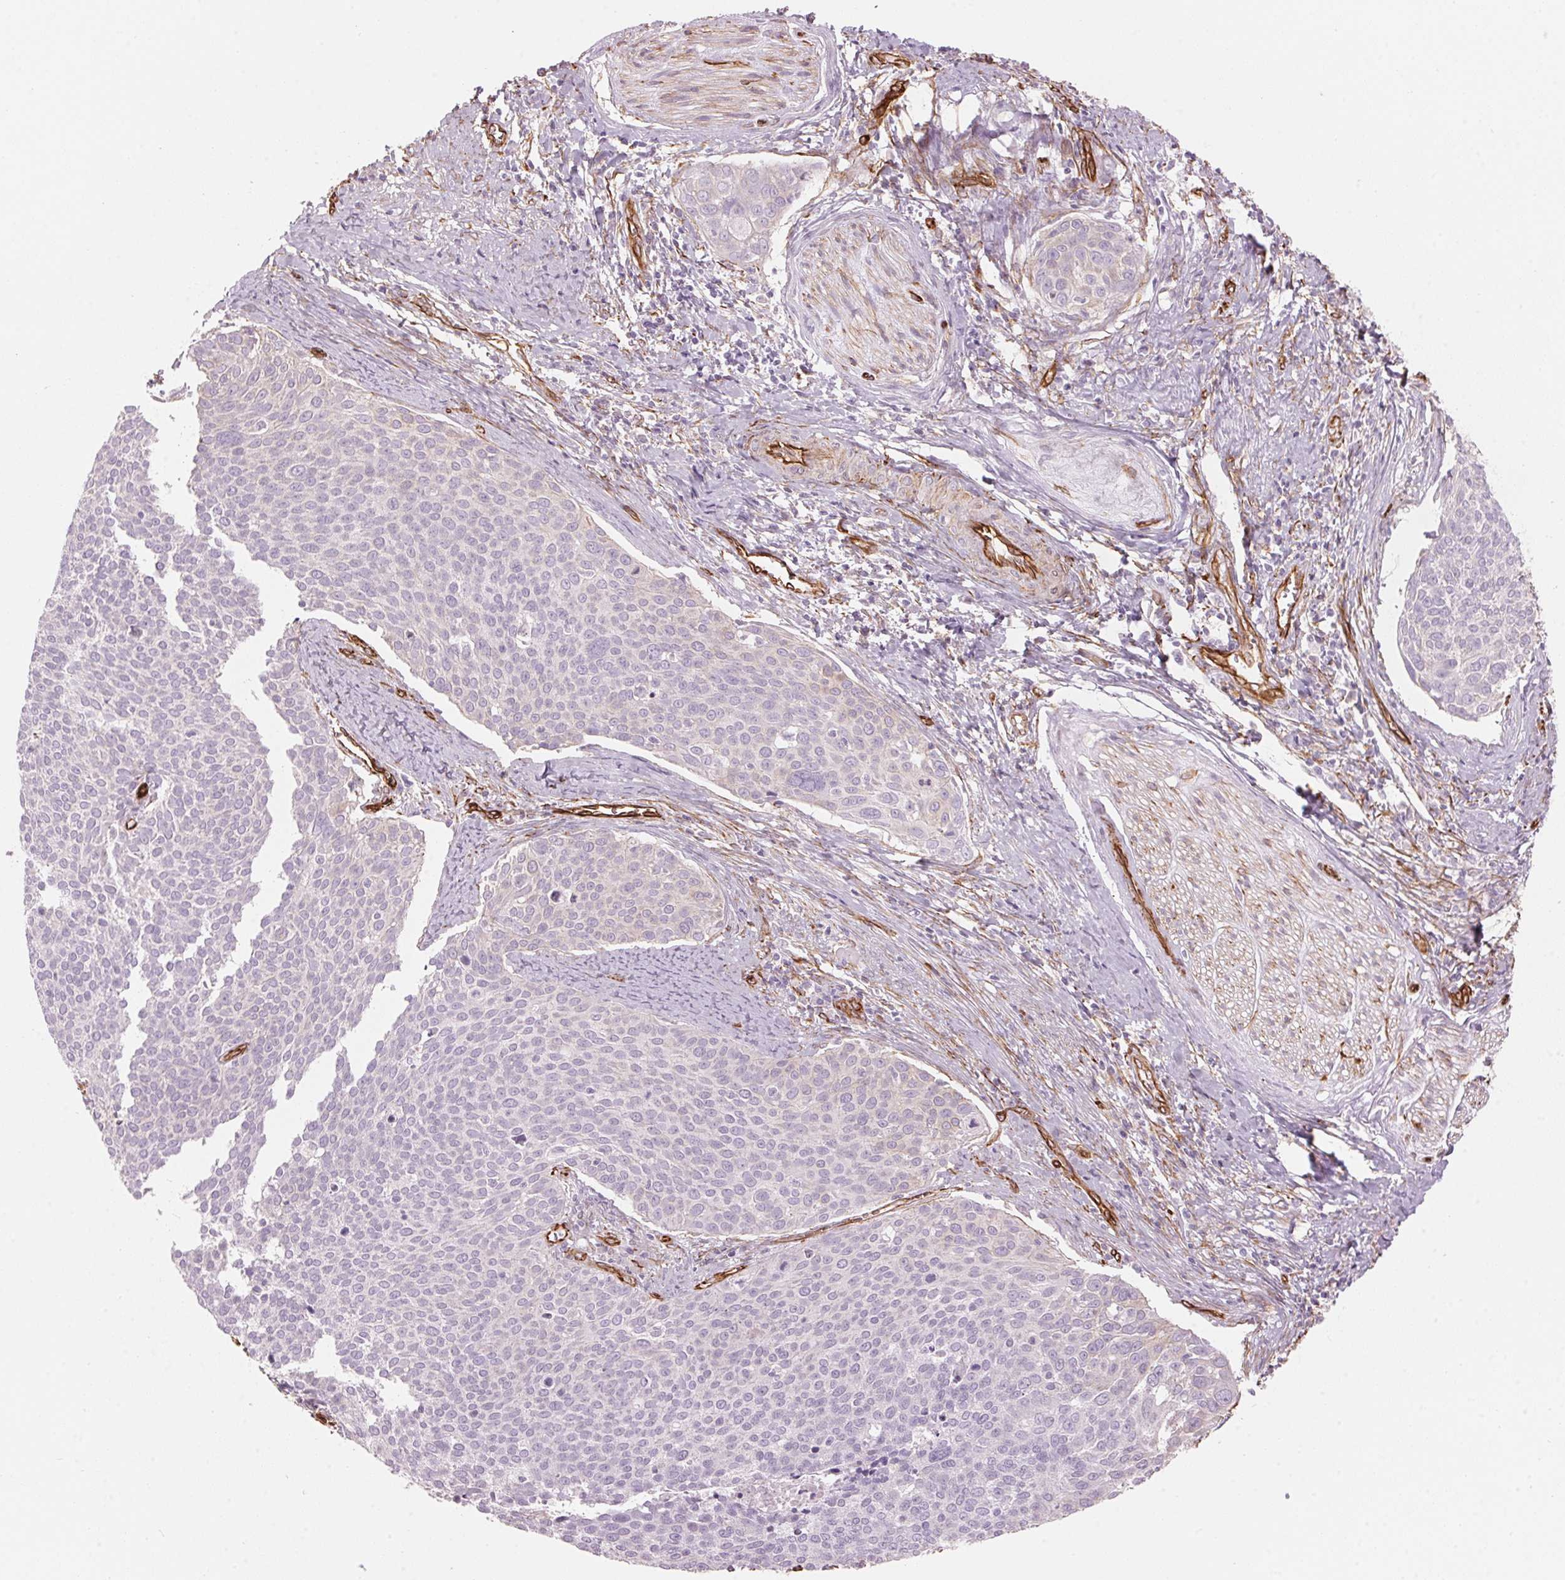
{"staining": {"intensity": "negative", "quantity": "none", "location": "none"}, "tissue": "cervical cancer", "cell_type": "Tumor cells", "image_type": "cancer", "snomed": [{"axis": "morphology", "description": "Squamous cell carcinoma, NOS"}, {"axis": "topography", "description": "Cervix"}], "caption": "There is no significant staining in tumor cells of cervical cancer (squamous cell carcinoma).", "gene": "CLPS", "patient": {"sex": "female", "age": 39}}